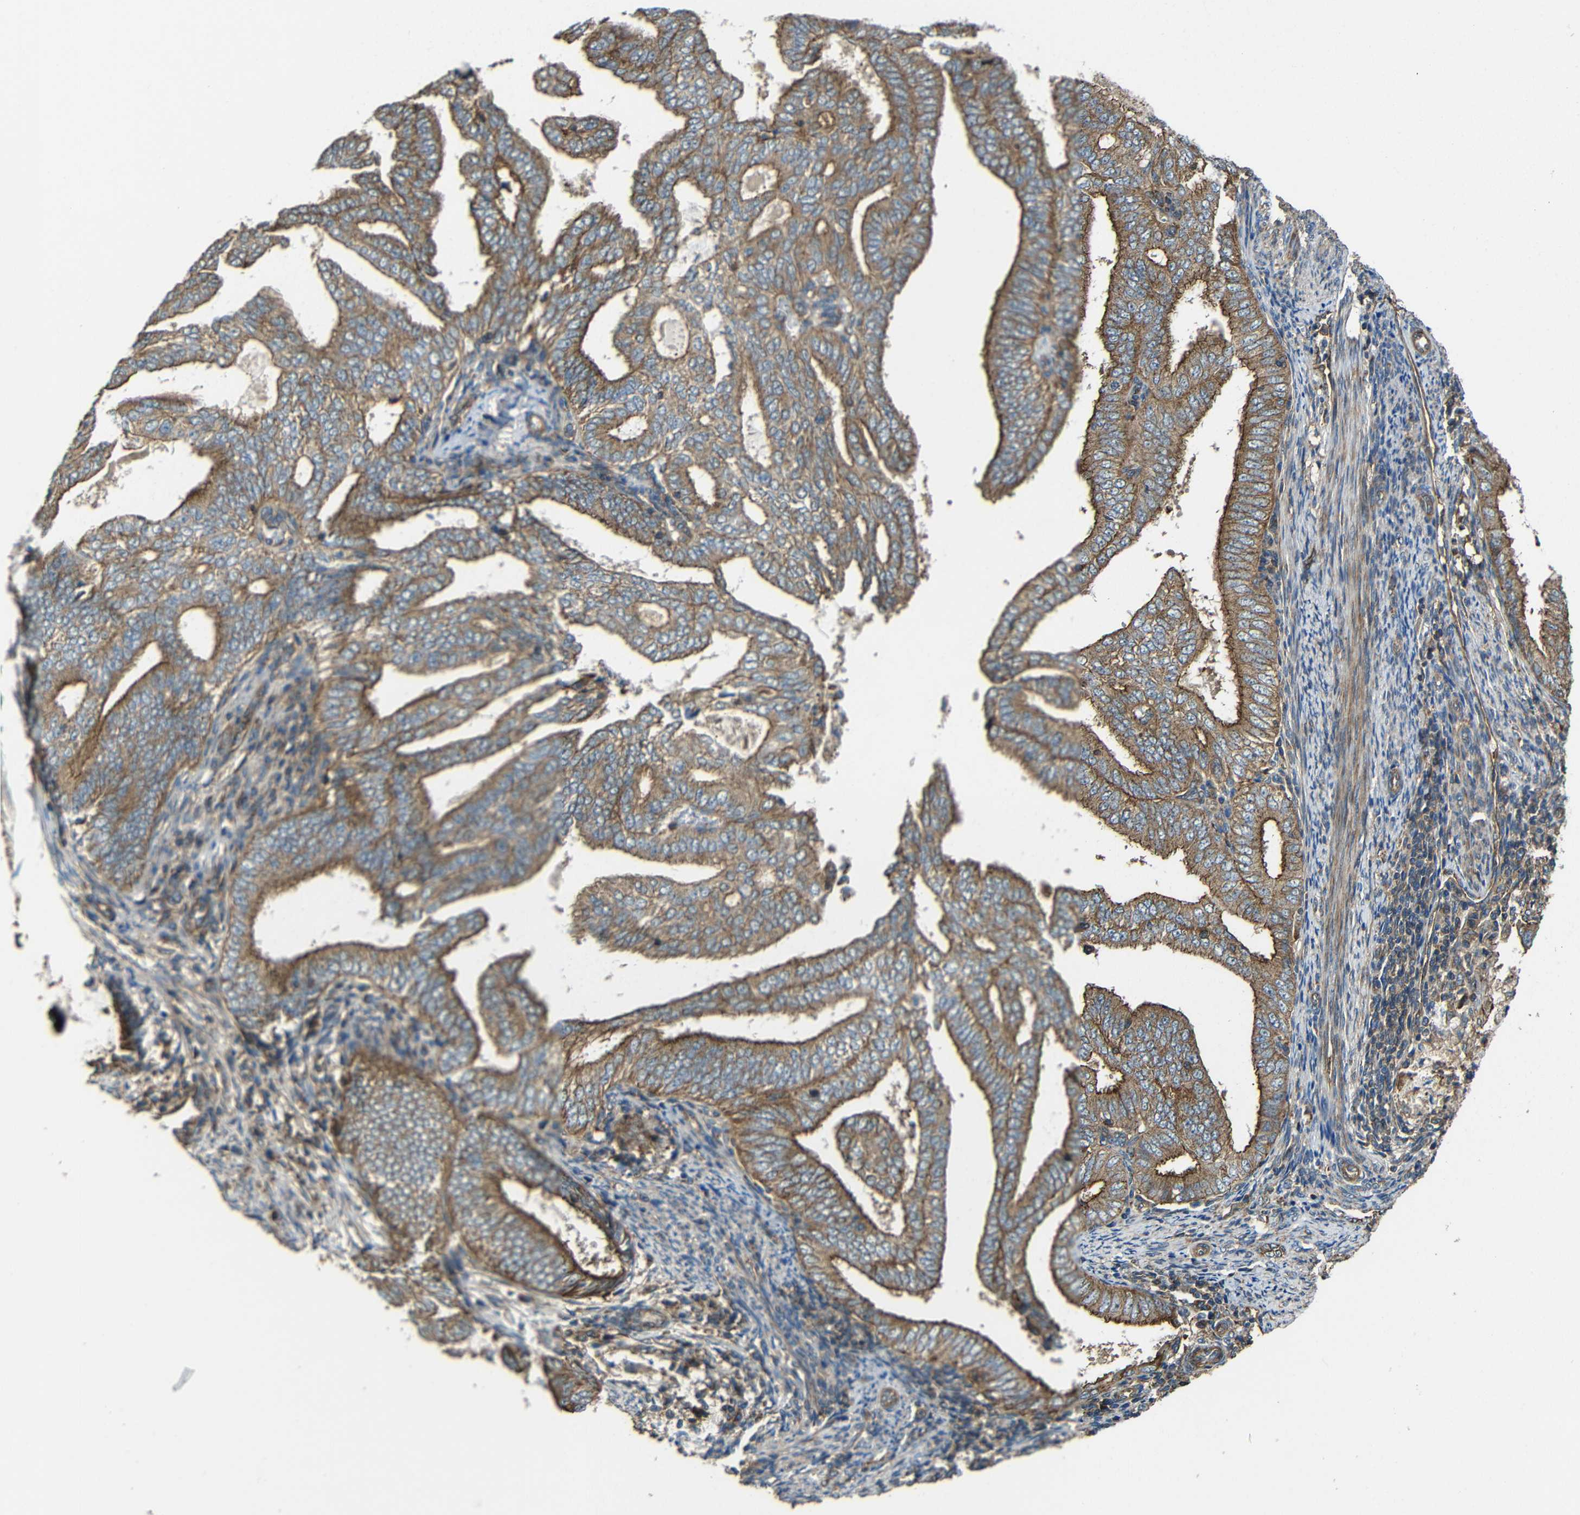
{"staining": {"intensity": "moderate", "quantity": ">75%", "location": "cytoplasmic/membranous"}, "tissue": "endometrial cancer", "cell_type": "Tumor cells", "image_type": "cancer", "snomed": [{"axis": "morphology", "description": "Adenocarcinoma, NOS"}, {"axis": "topography", "description": "Endometrium"}], "caption": "A brown stain shows moderate cytoplasmic/membranous expression of a protein in human adenocarcinoma (endometrial) tumor cells. (IHC, brightfield microscopy, high magnification).", "gene": "PTCH1", "patient": {"sex": "female", "age": 58}}